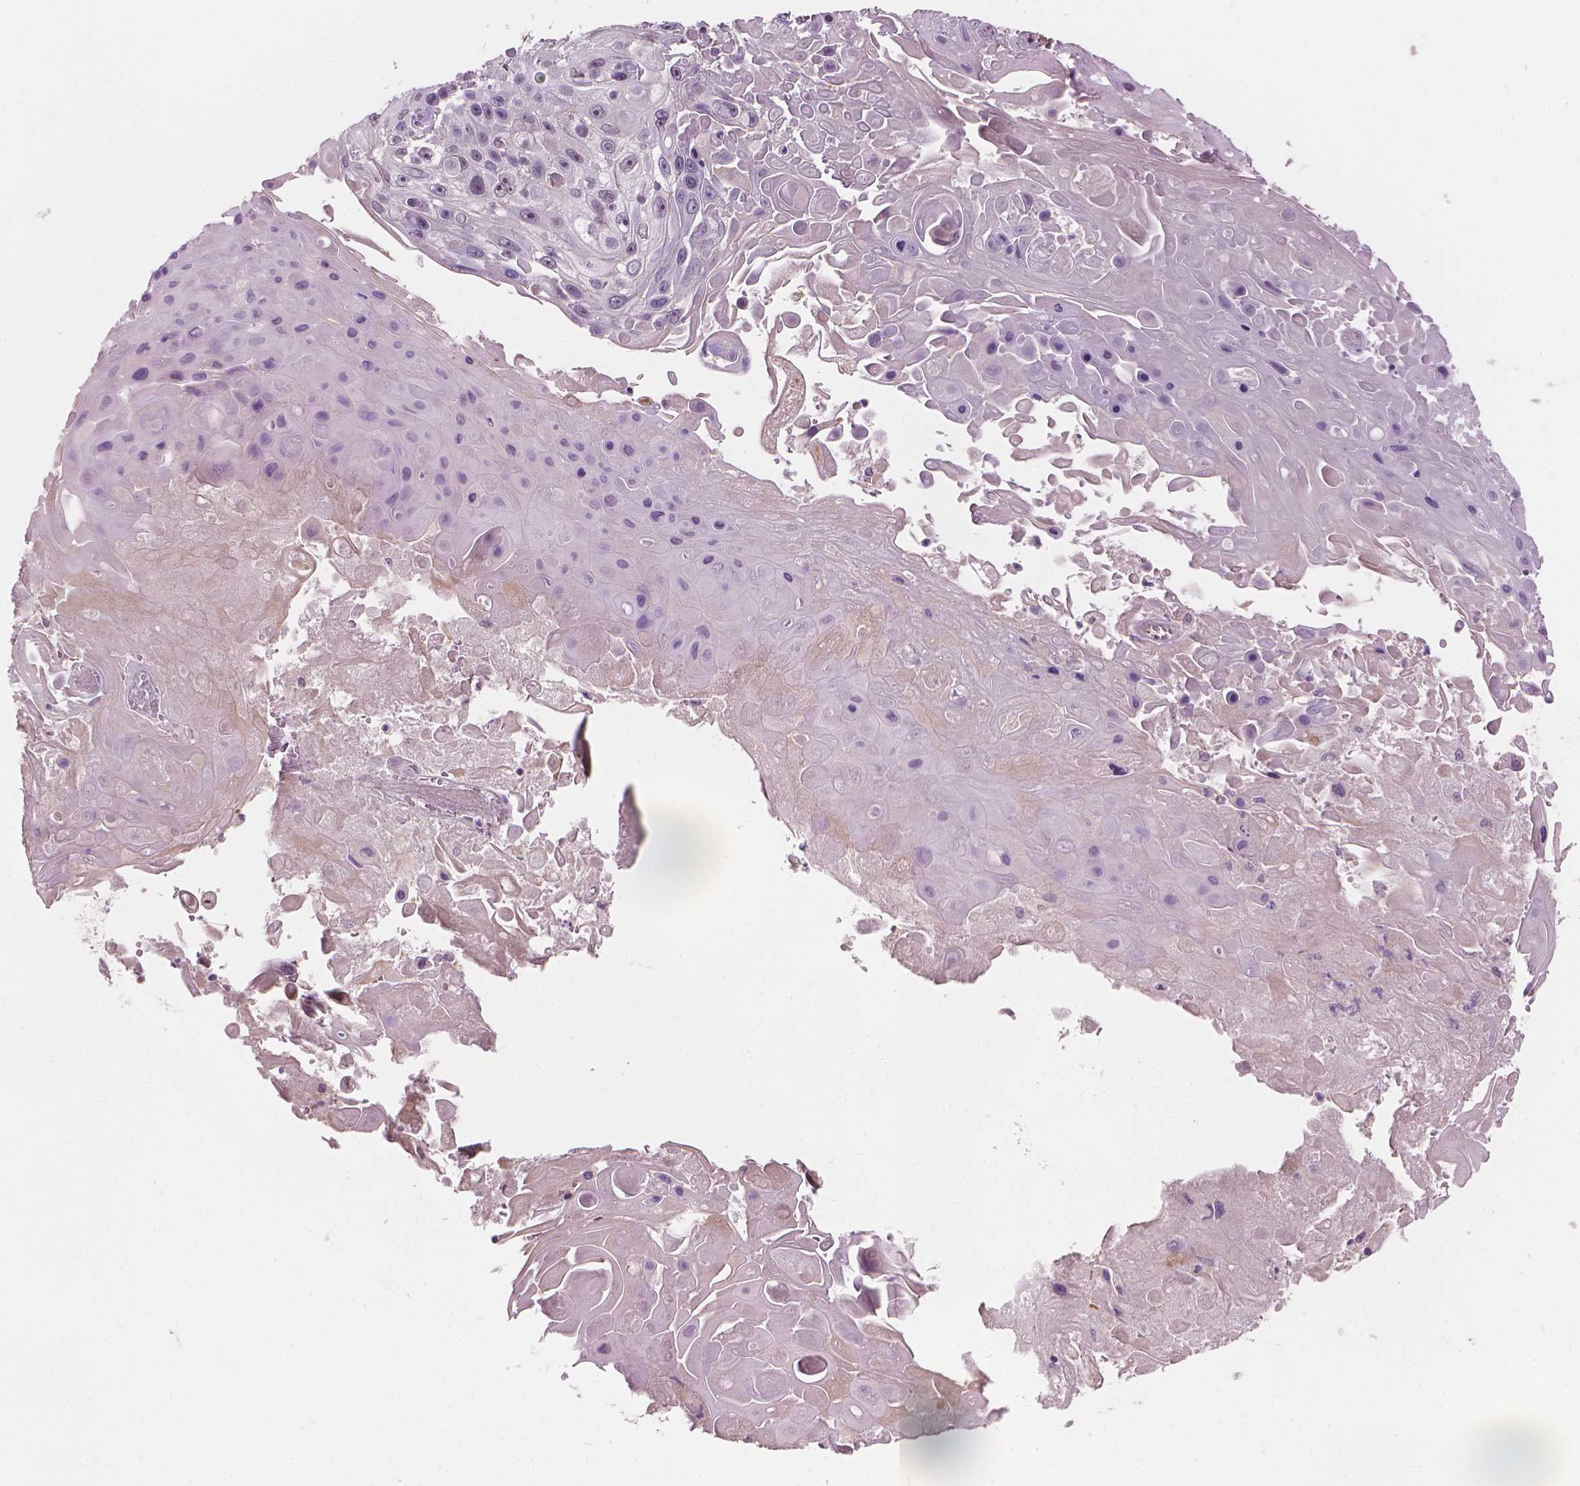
{"staining": {"intensity": "weak", "quantity": "<25%", "location": "nuclear"}, "tissue": "skin cancer", "cell_type": "Tumor cells", "image_type": "cancer", "snomed": [{"axis": "morphology", "description": "Squamous cell carcinoma, NOS"}, {"axis": "topography", "description": "Skin"}], "caption": "Photomicrograph shows no significant protein staining in tumor cells of skin cancer (squamous cell carcinoma). (Brightfield microscopy of DAB immunohistochemistry at high magnification).", "gene": "SAXO2", "patient": {"sex": "male", "age": 82}}